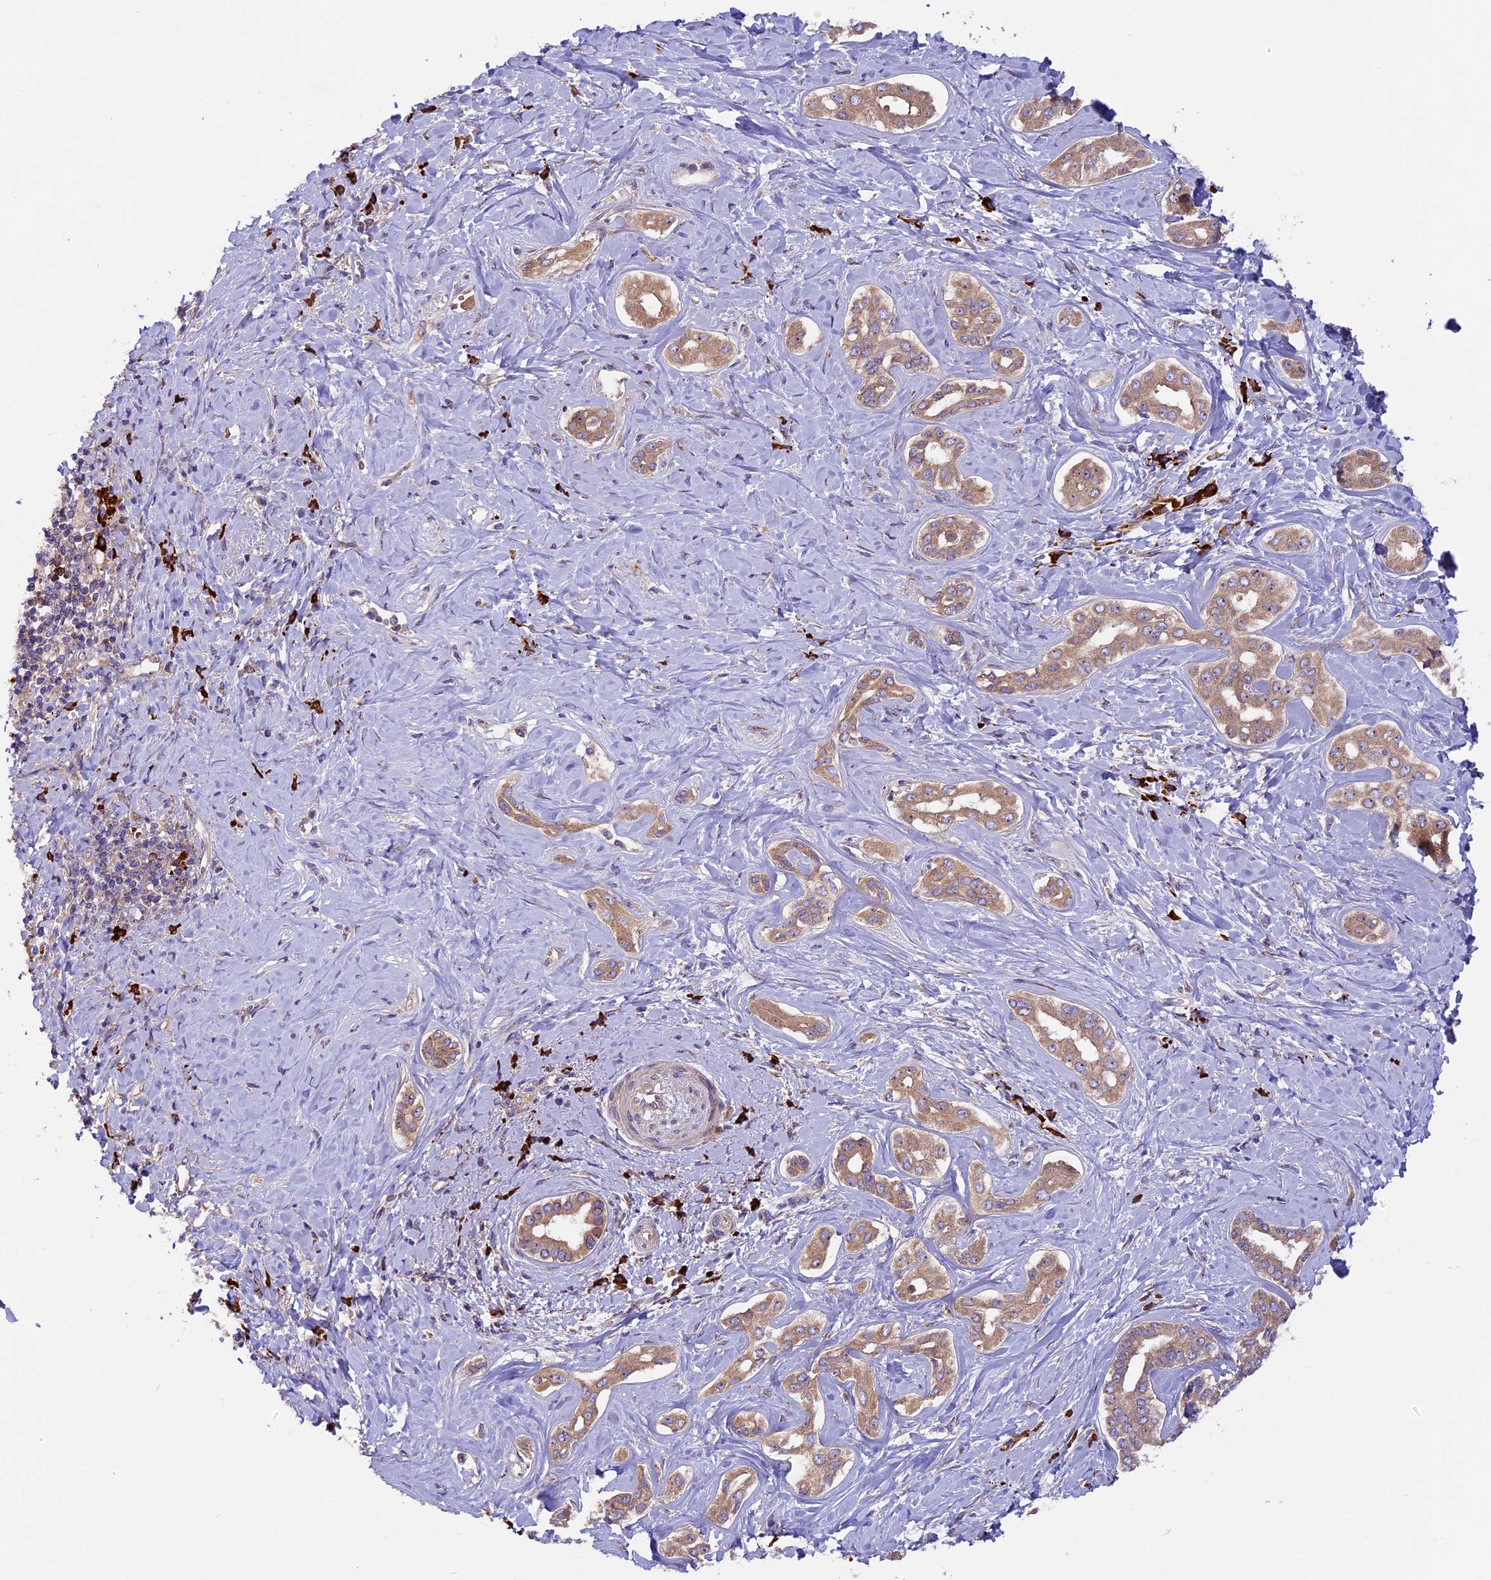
{"staining": {"intensity": "moderate", "quantity": ">75%", "location": "cytoplasmic/membranous"}, "tissue": "liver cancer", "cell_type": "Tumor cells", "image_type": "cancer", "snomed": [{"axis": "morphology", "description": "Cholangiocarcinoma"}, {"axis": "topography", "description": "Liver"}], "caption": "About >75% of tumor cells in liver cholangiocarcinoma show moderate cytoplasmic/membranous protein staining as visualized by brown immunohistochemical staining.", "gene": "FRY", "patient": {"sex": "female", "age": 77}}